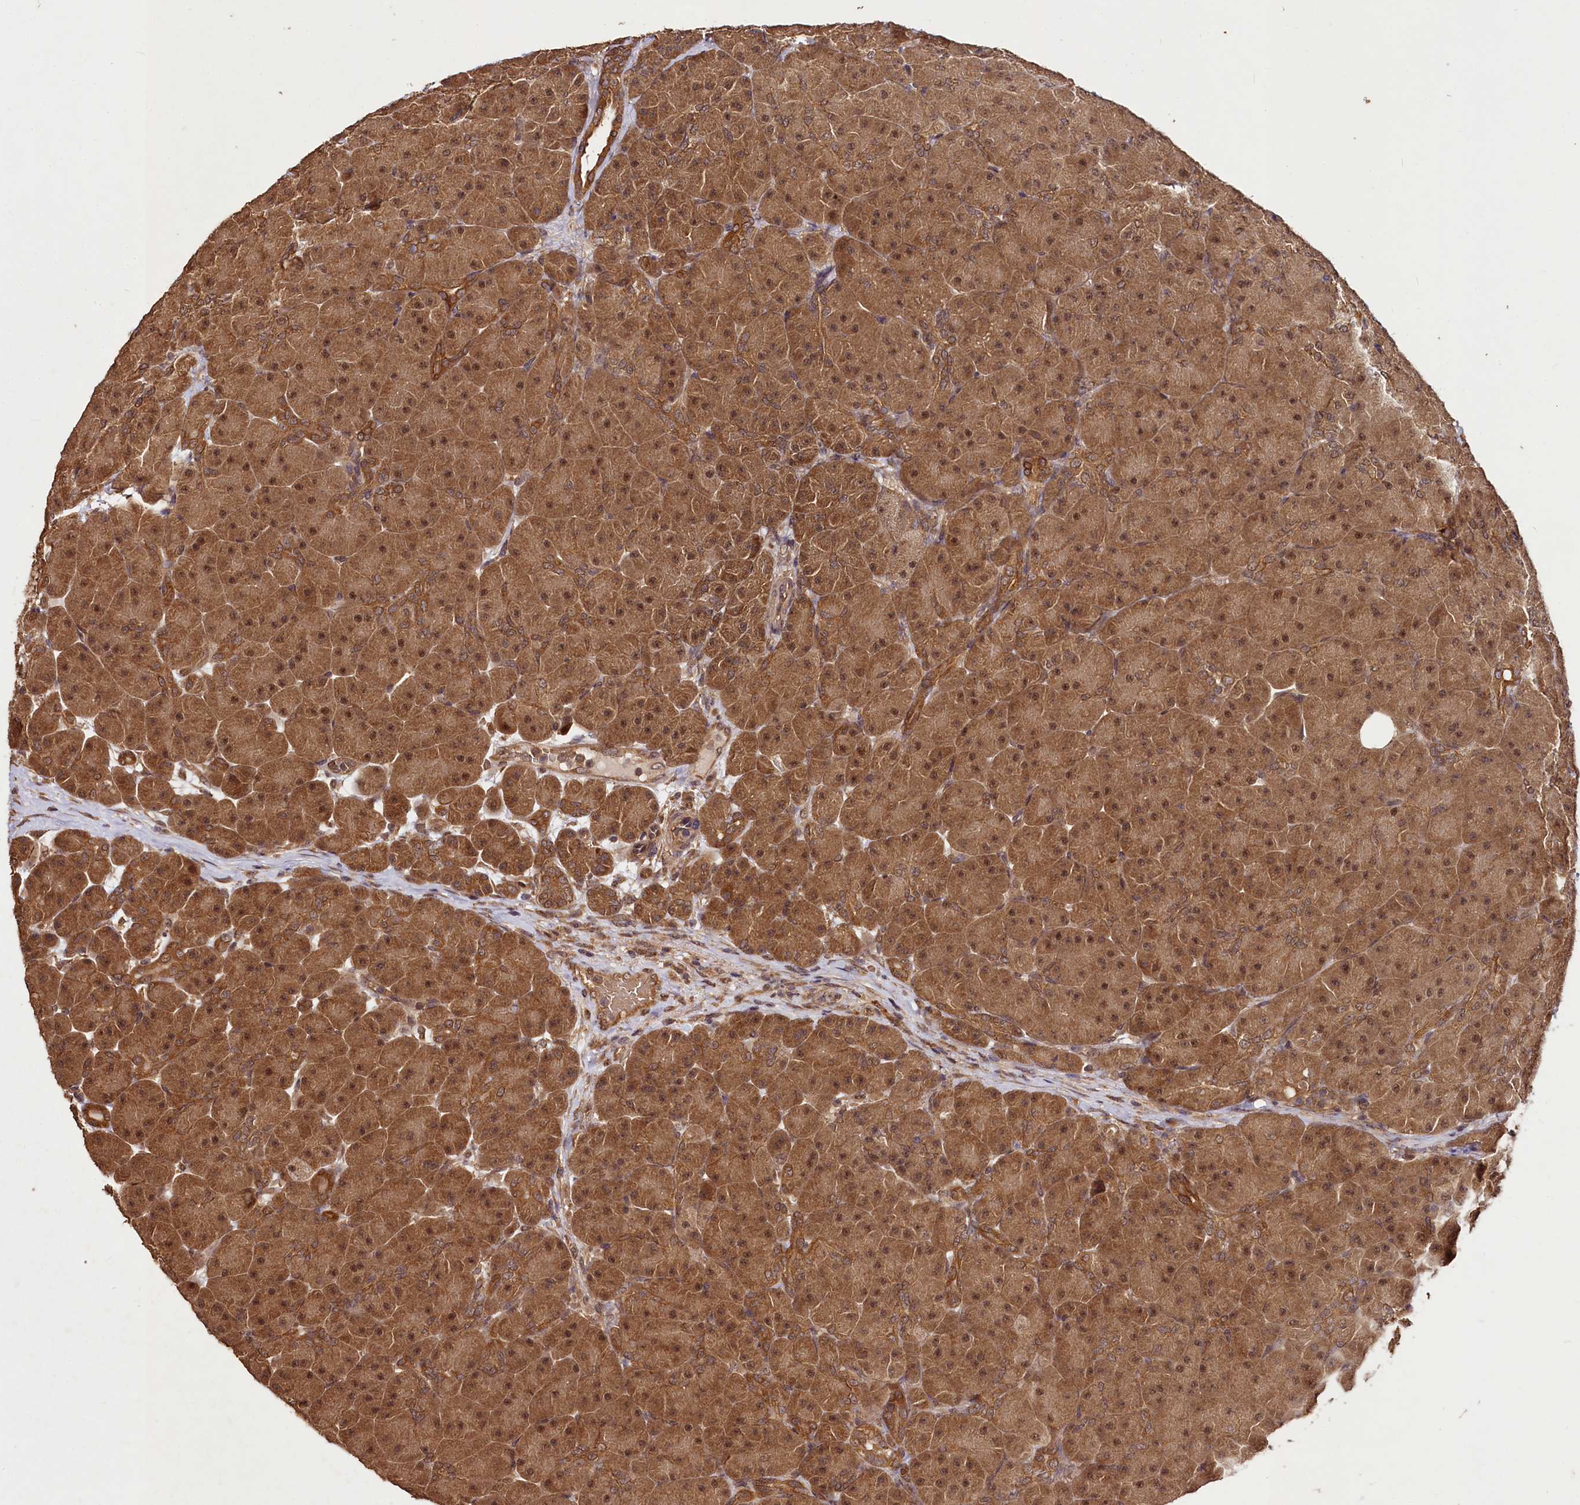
{"staining": {"intensity": "moderate", "quantity": ">75%", "location": "cytoplasmic/membranous,nuclear"}, "tissue": "pancreas", "cell_type": "Exocrine glandular cells", "image_type": "normal", "snomed": [{"axis": "morphology", "description": "Normal tissue, NOS"}, {"axis": "topography", "description": "Pancreas"}], "caption": "Pancreas stained with immunohistochemistry (IHC) displays moderate cytoplasmic/membranous,nuclear staining in about >75% of exocrine glandular cells. (DAB (3,3'-diaminobenzidine) IHC, brown staining for protein, blue staining for nuclei).", "gene": "VPS51", "patient": {"sex": "male", "age": 66}}